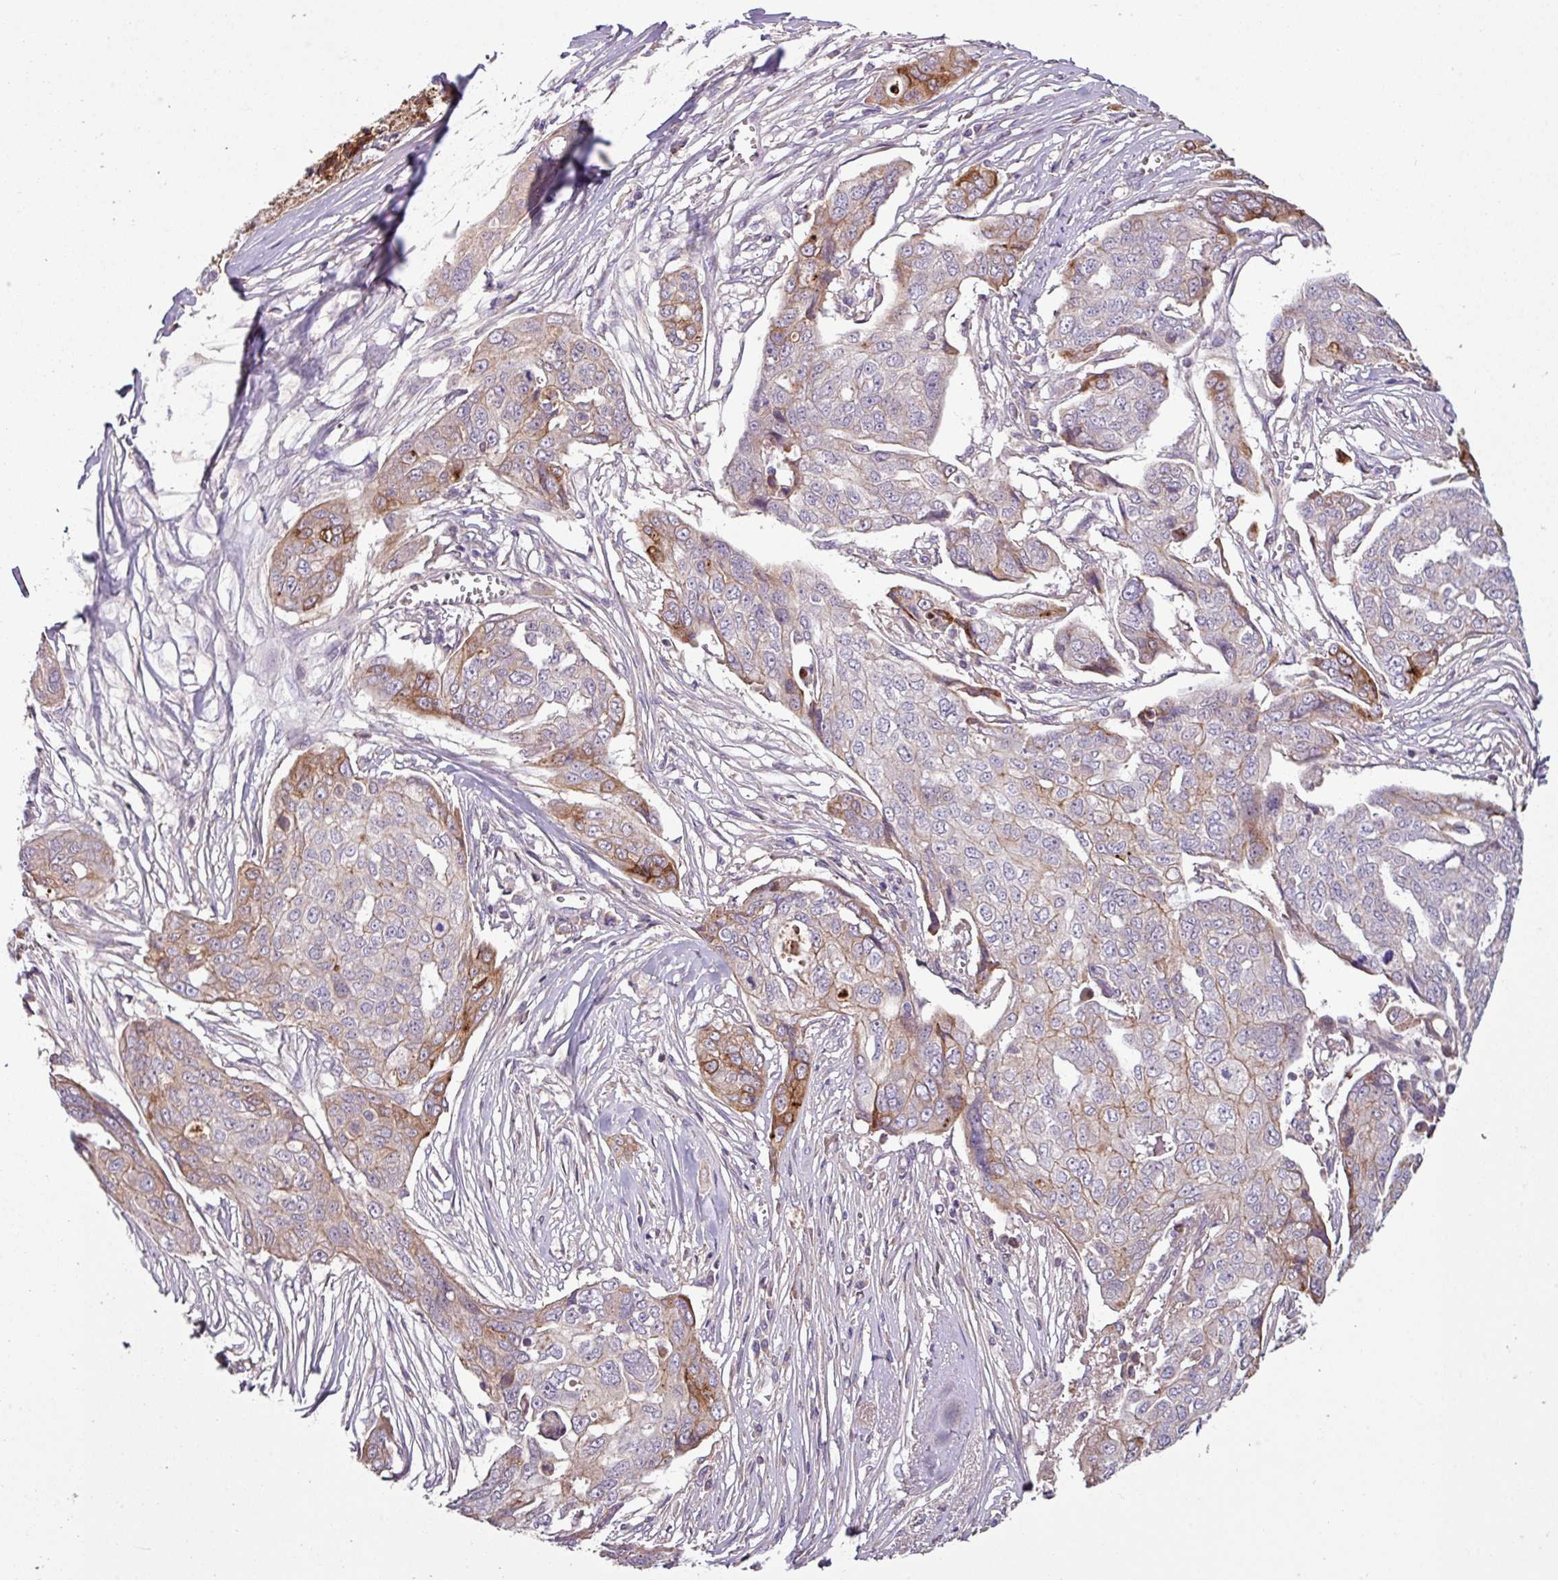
{"staining": {"intensity": "moderate", "quantity": "<25%", "location": "cytoplasmic/membranous"}, "tissue": "ovarian cancer", "cell_type": "Tumor cells", "image_type": "cancer", "snomed": [{"axis": "morphology", "description": "Carcinoma, endometroid"}, {"axis": "topography", "description": "Ovary"}], "caption": "A histopathology image of human endometroid carcinoma (ovarian) stained for a protein reveals moderate cytoplasmic/membranous brown staining in tumor cells. (Stains: DAB (3,3'-diaminobenzidine) in brown, nuclei in blue, Microscopy: brightfield microscopy at high magnification).", "gene": "C4B", "patient": {"sex": "female", "age": 70}}